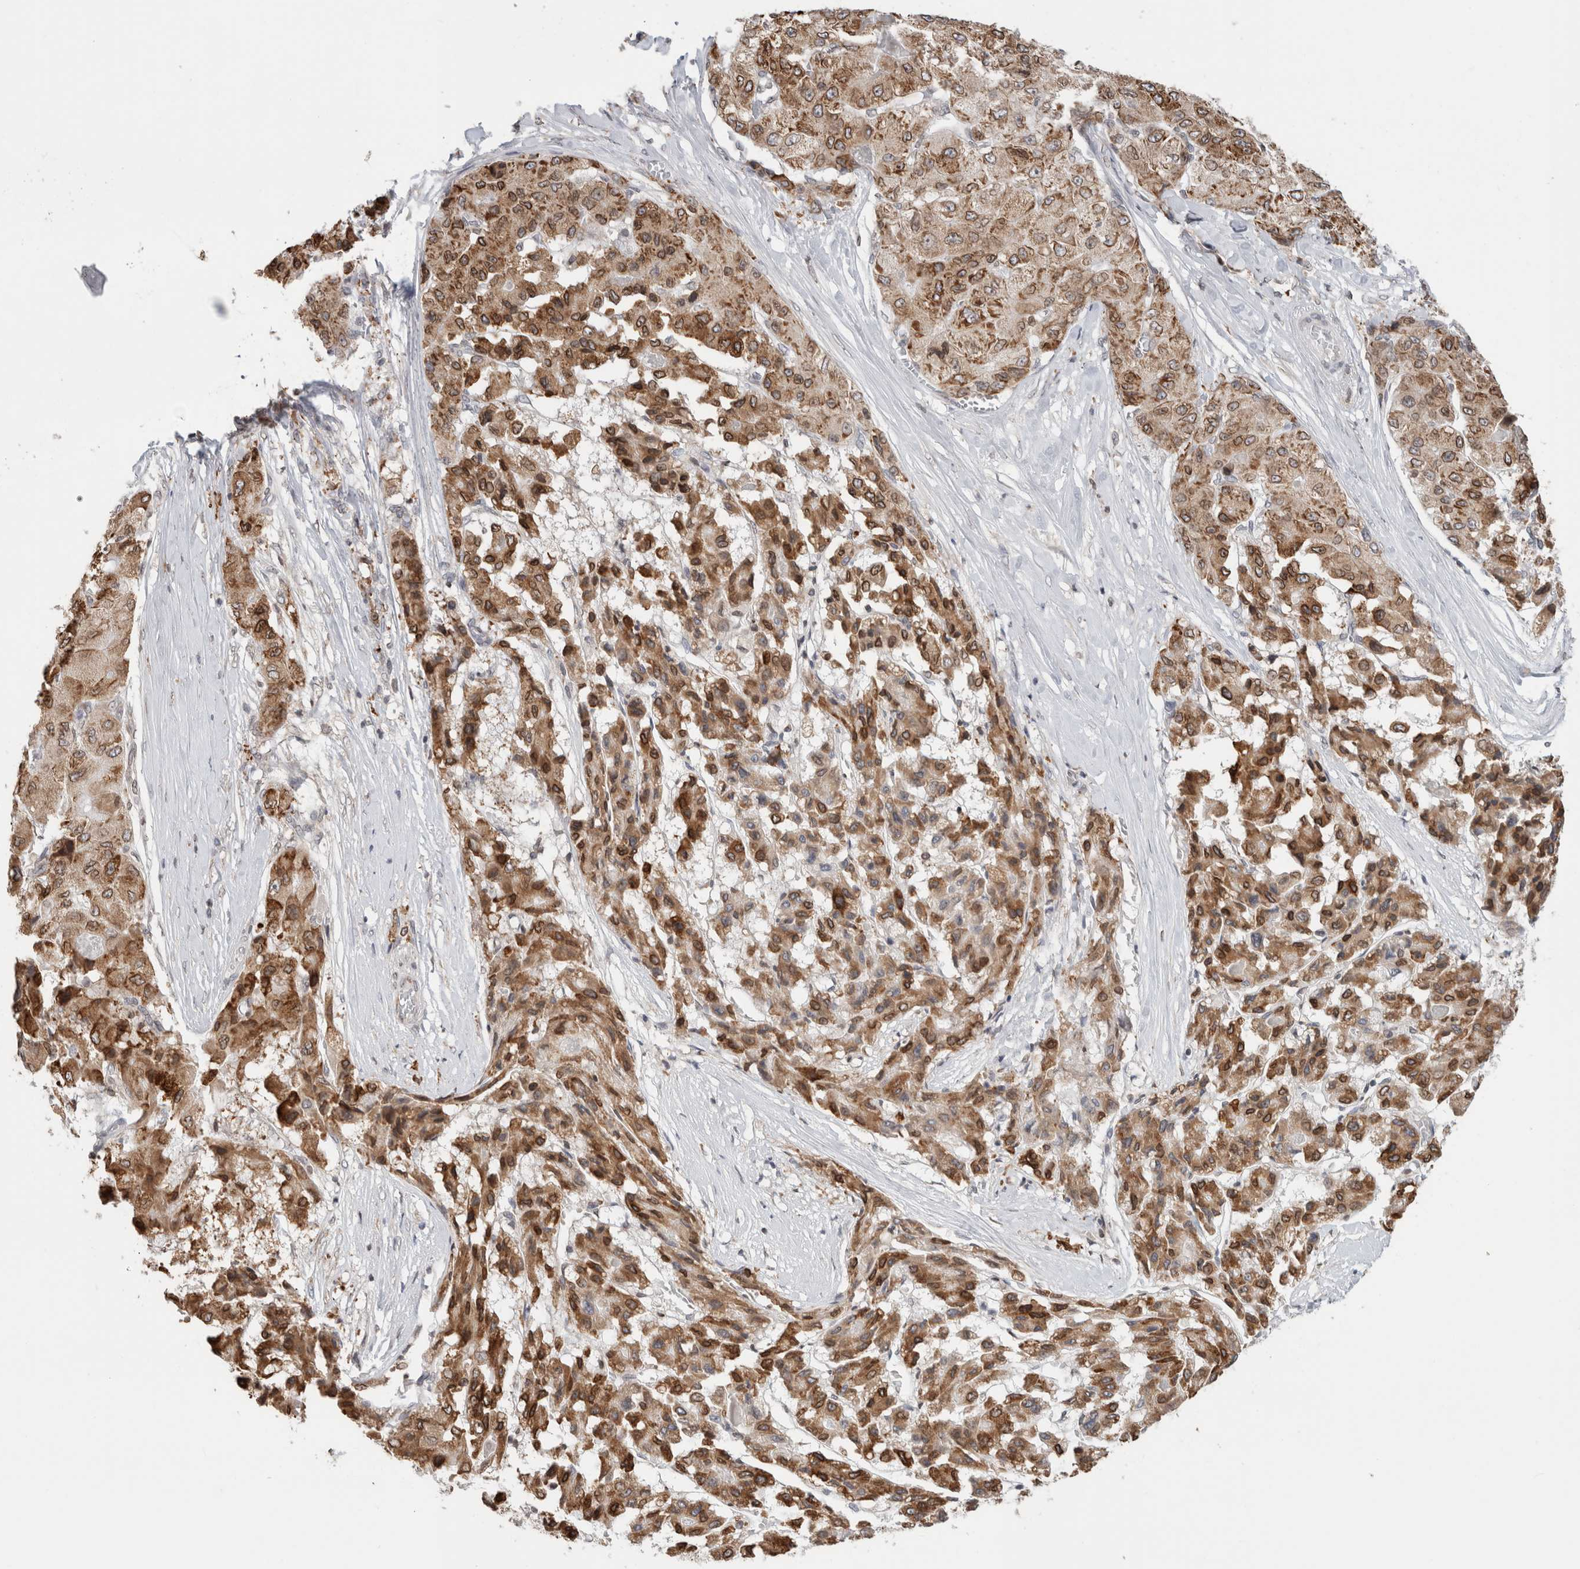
{"staining": {"intensity": "moderate", "quantity": ">75%", "location": "cytoplasmic/membranous,nuclear"}, "tissue": "liver cancer", "cell_type": "Tumor cells", "image_type": "cancer", "snomed": [{"axis": "morphology", "description": "Carcinoma, Hepatocellular, NOS"}, {"axis": "topography", "description": "Liver"}], "caption": "A micrograph of liver cancer stained for a protein displays moderate cytoplasmic/membranous and nuclear brown staining in tumor cells.", "gene": "RBMX2", "patient": {"sex": "male", "age": 80}}